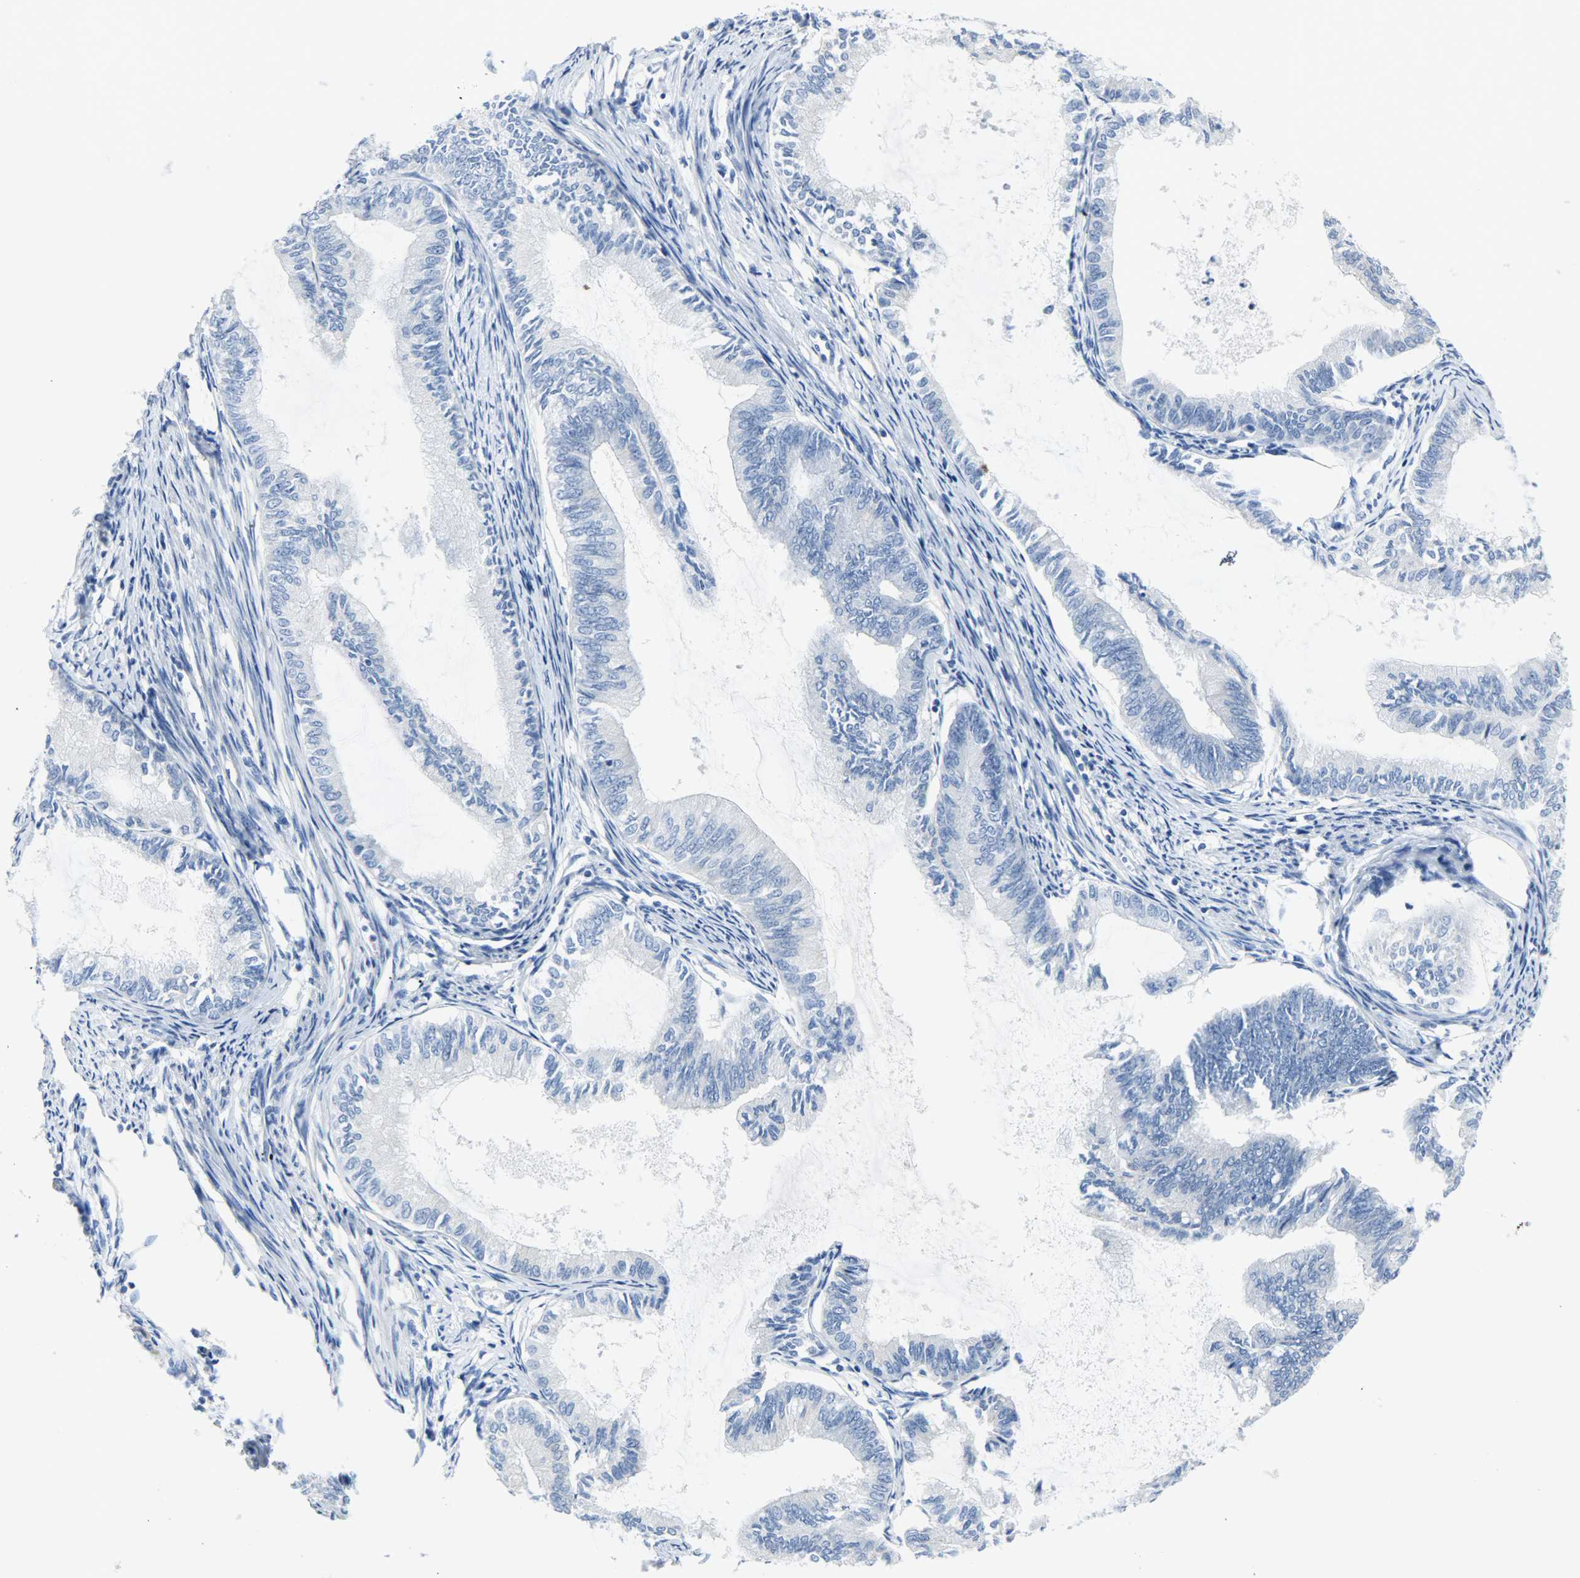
{"staining": {"intensity": "negative", "quantity": "none", "location": "none"}, "tissue": "endometrial cancer", "cell_type": "Tumor cells", "image_type": "cancer", "snomed": [{"axis": "morphology", "description": "Adenocarcinoma, NOS"}, {"axis": "topography", "description": "Endometrium"}], "caption": "Tumor cells show no significant positivity in adenocarcinoma (endometrial).", "gene": "CEBPE", "patient": {"sex": "female", "age": 86}}